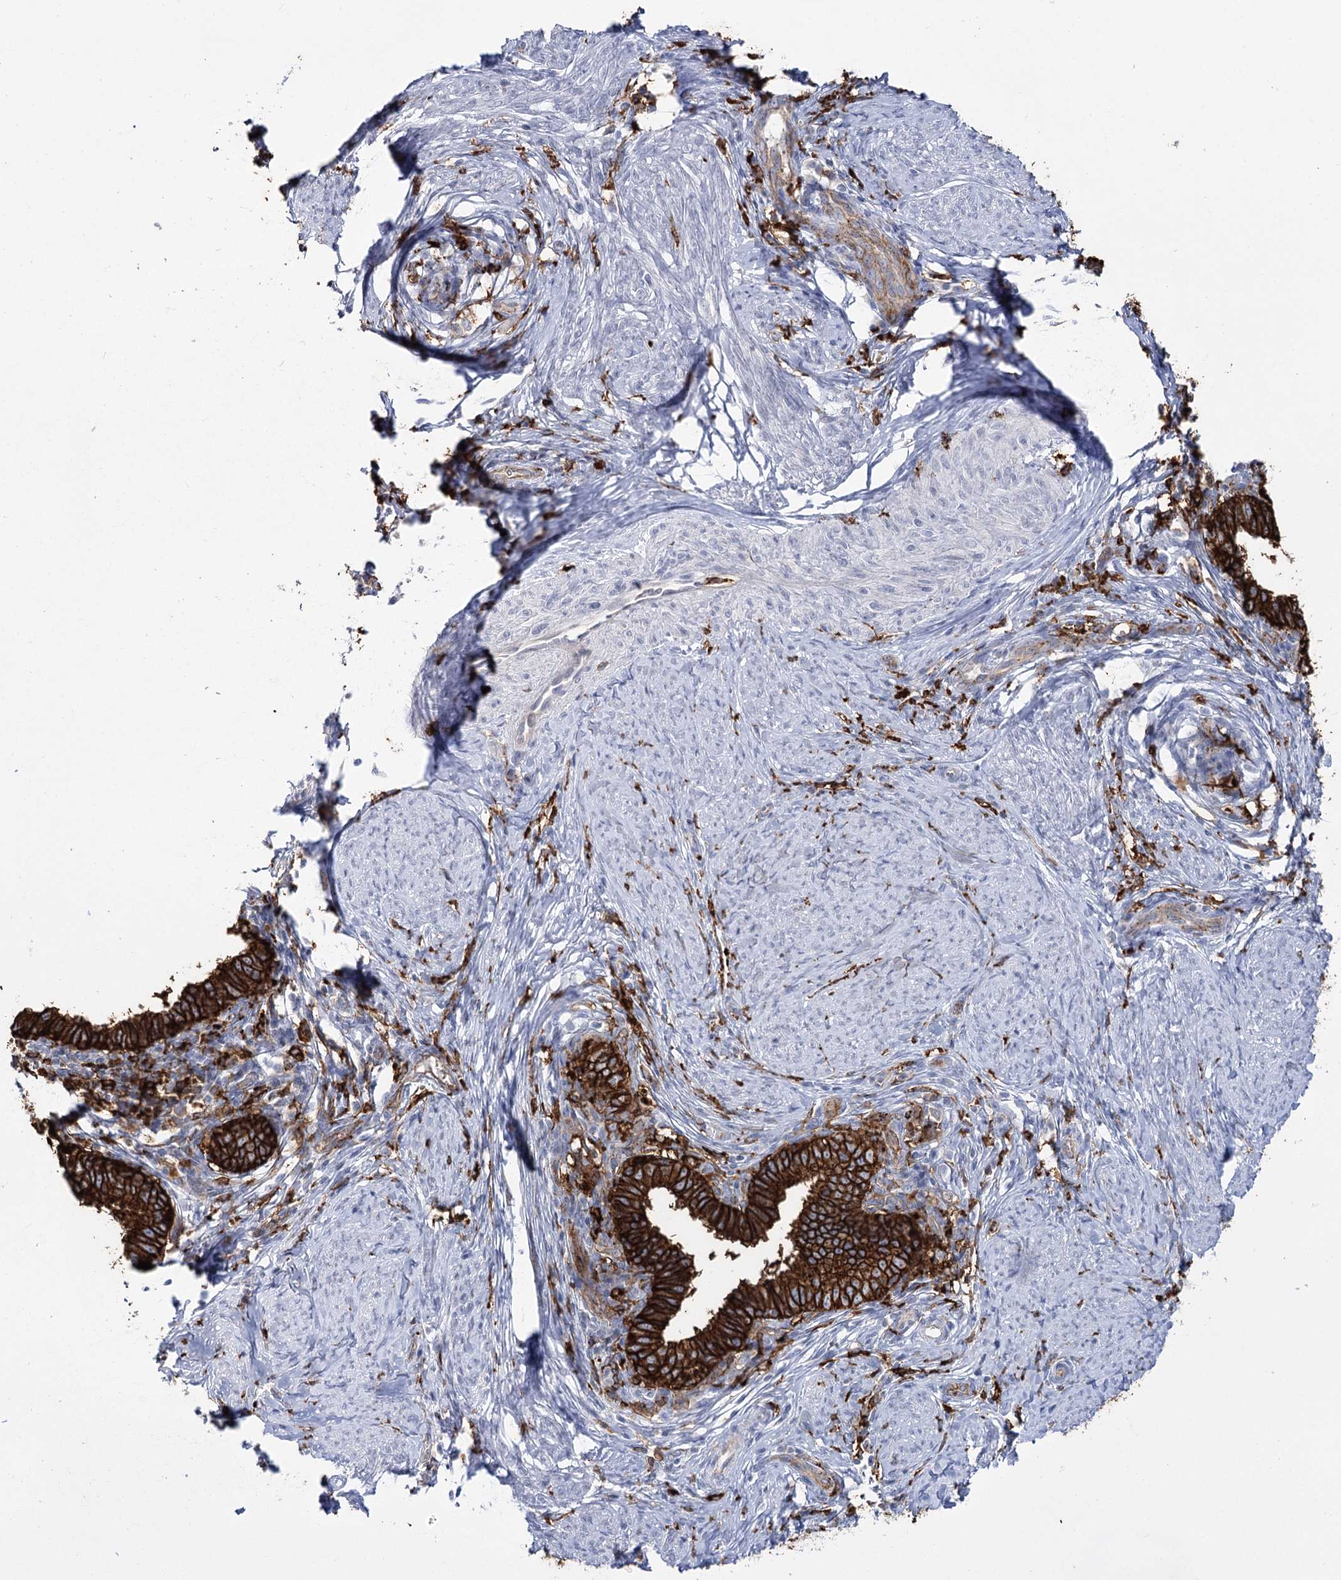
{"staining": {"intensity": "strong", "quantity": ">75%", "location": "cytoplasmic/membranous"}, "tissue": "cervical cancer", "cell_type": "Tumor cells", "image_type": "cancer", "snomed": [{"axis": "morphology", "description": "Adenocarcinoma, NOS"}, {"axis": "topography", "description": "Cervix"}], "caption": "Protein staining shows strong cytoplasmic/membranous expression in approximately >75% of tumor cells in cervical cancer (adenocarcinoma).", "gene": "PIWIL4", "patient": {"sex": "female", "age": 36}}